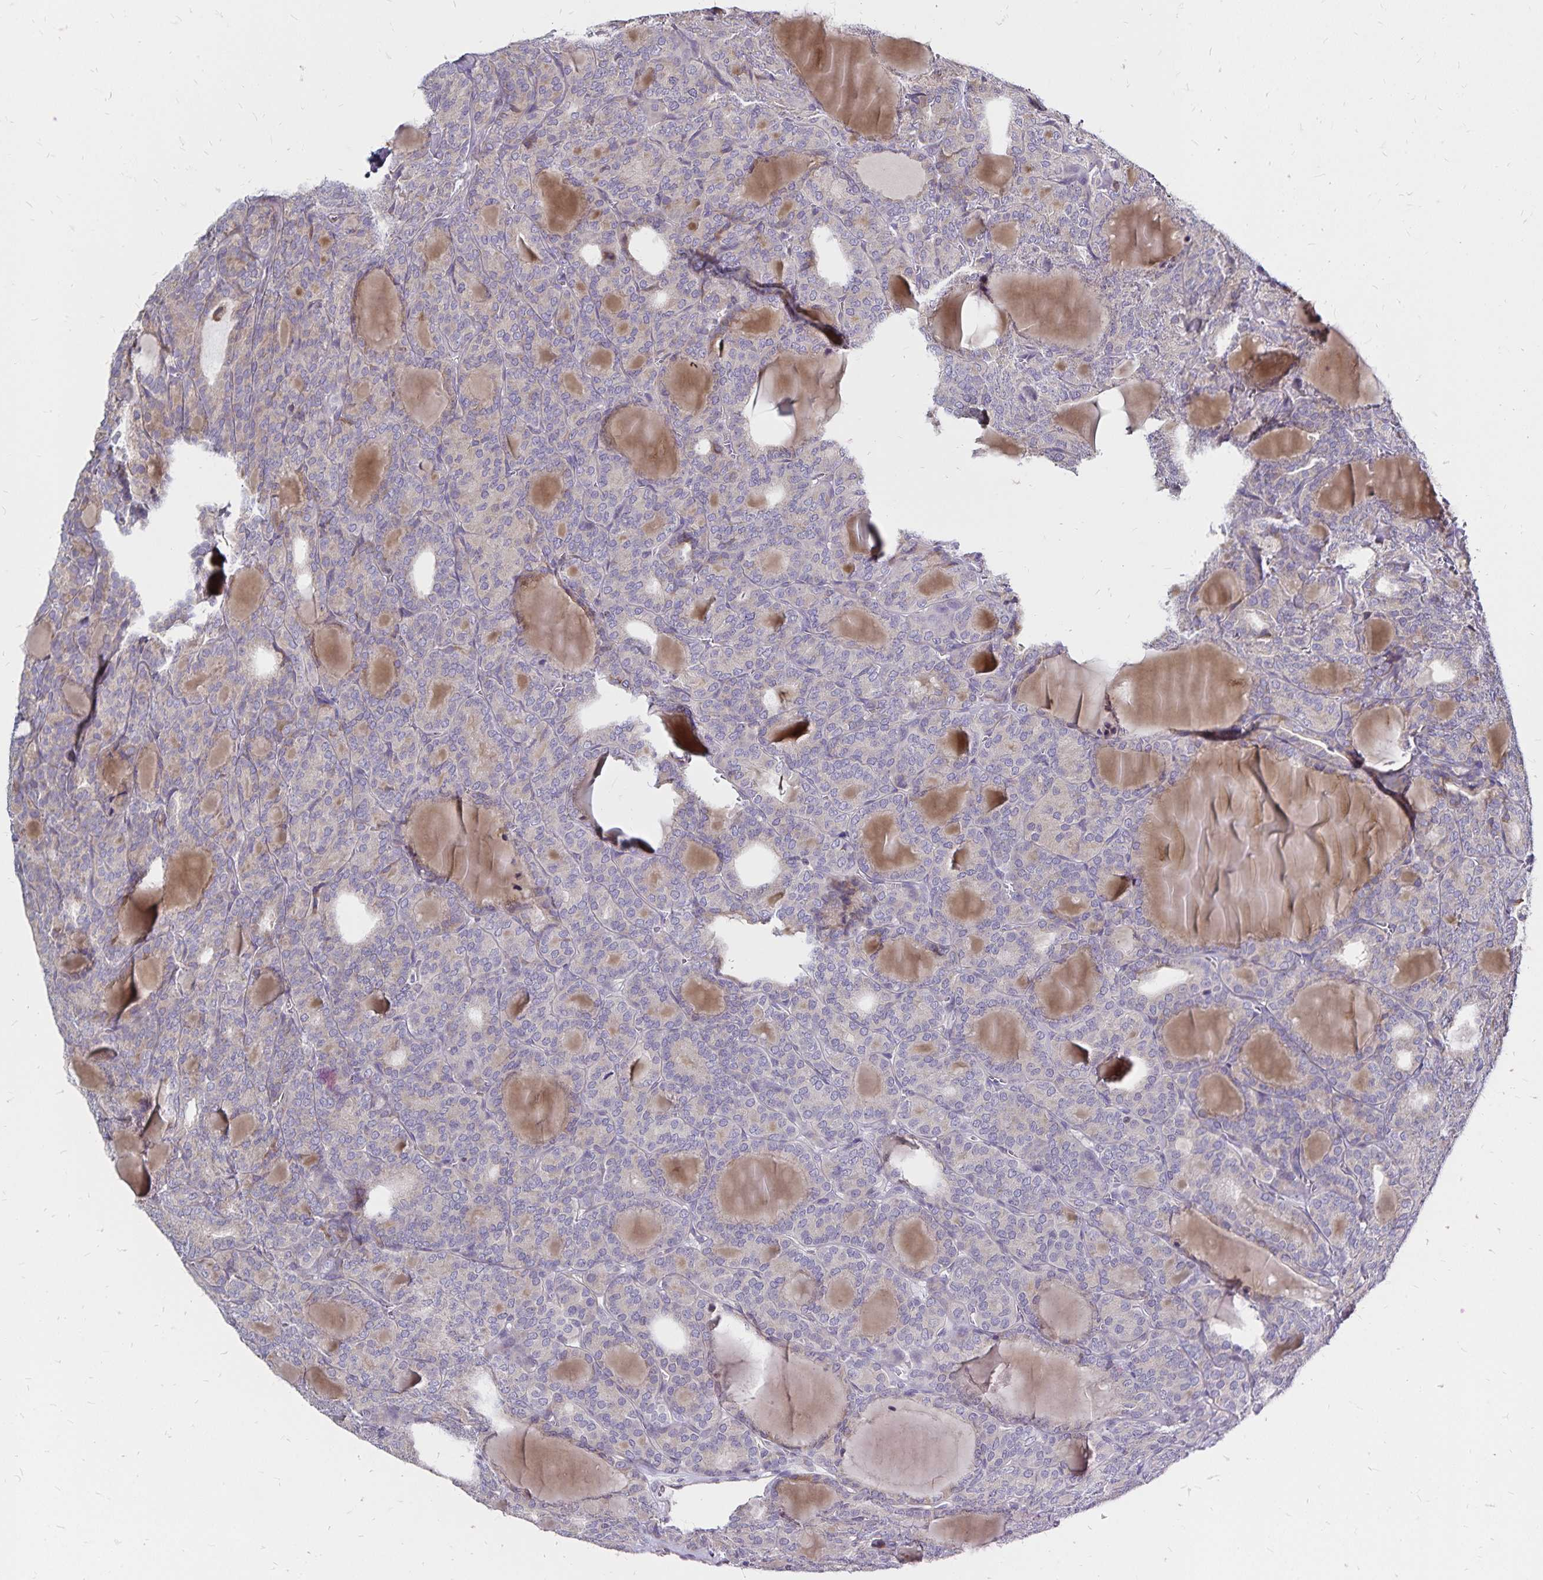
{"staining": {"intensity": "weak", "quantity": "<25%", "location": "cytoplasmic/membranous"}, "tissue": "thyroid cancer", "cell_type": "Tumor cells", "image_type": "cancer", "snomed": [{"axis": "morphology", "description": "Follicular adenoma carcinoma, NOS"}, {"axis": "topography", "description": "Thyroid gland"}], "caption": "Immunohistochemistry (IHC) photomicrograph of thyroid cancer (follicular adenoma carcinoma) stained for a protein (brown), which shows no positivity in tumor cells.", "gene": "NAGPA", "patient": {"sex": "male", "age": 74}}